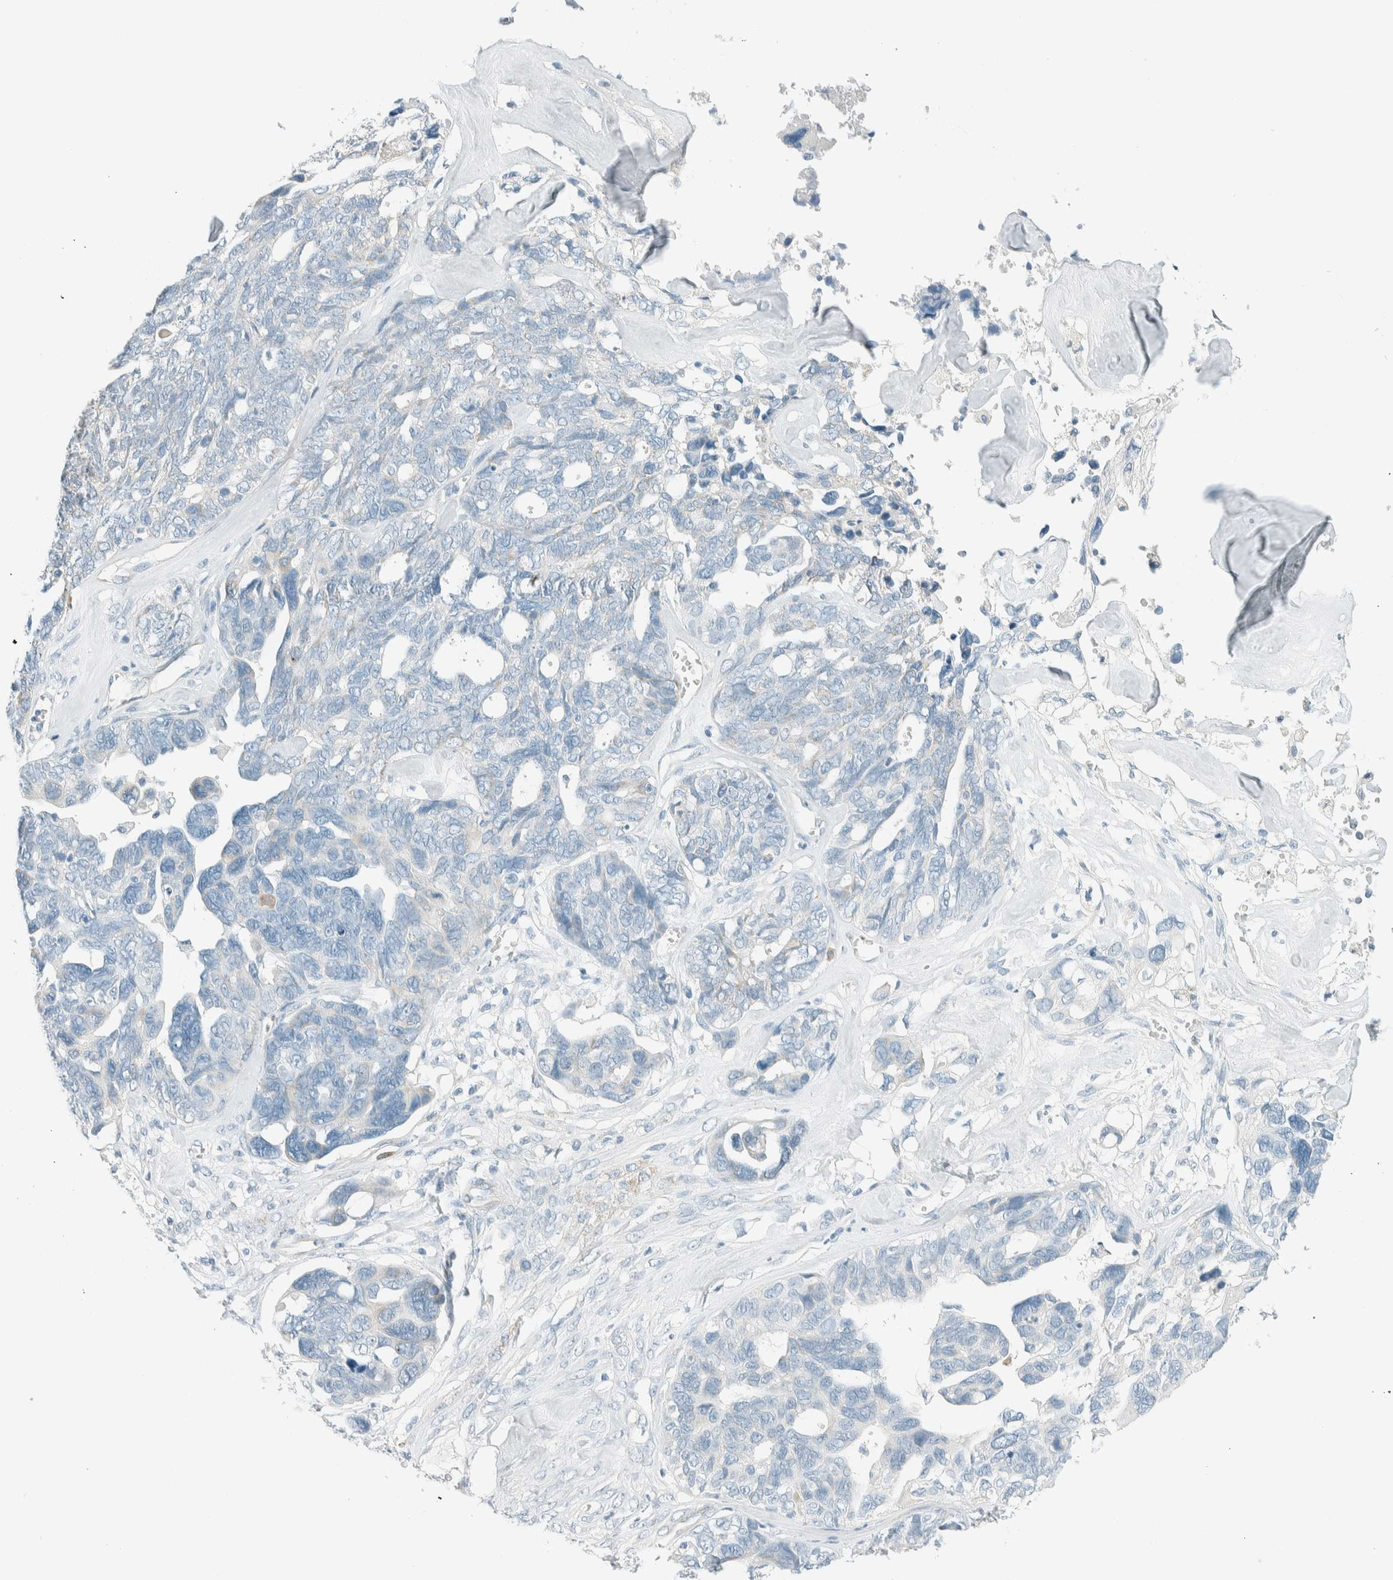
{"staining": {"intensity": "negative", "quantity": "none", "location": "none"}, "tissue": "ovarian cancer", "cell_type": "Tumor cells", "image_type": "cancer", "snomed": [{"axis": "morphology", "description": "Cystadenocarcinoma, serous, NOS"}, {"axis": "topography", "description": "Ovary"}], "caption": "Tumor cells are negative for brown protein staining in ovarian cancer.", "gene": "SLFN12", "patient": {"sex": "female", "age": 79}}